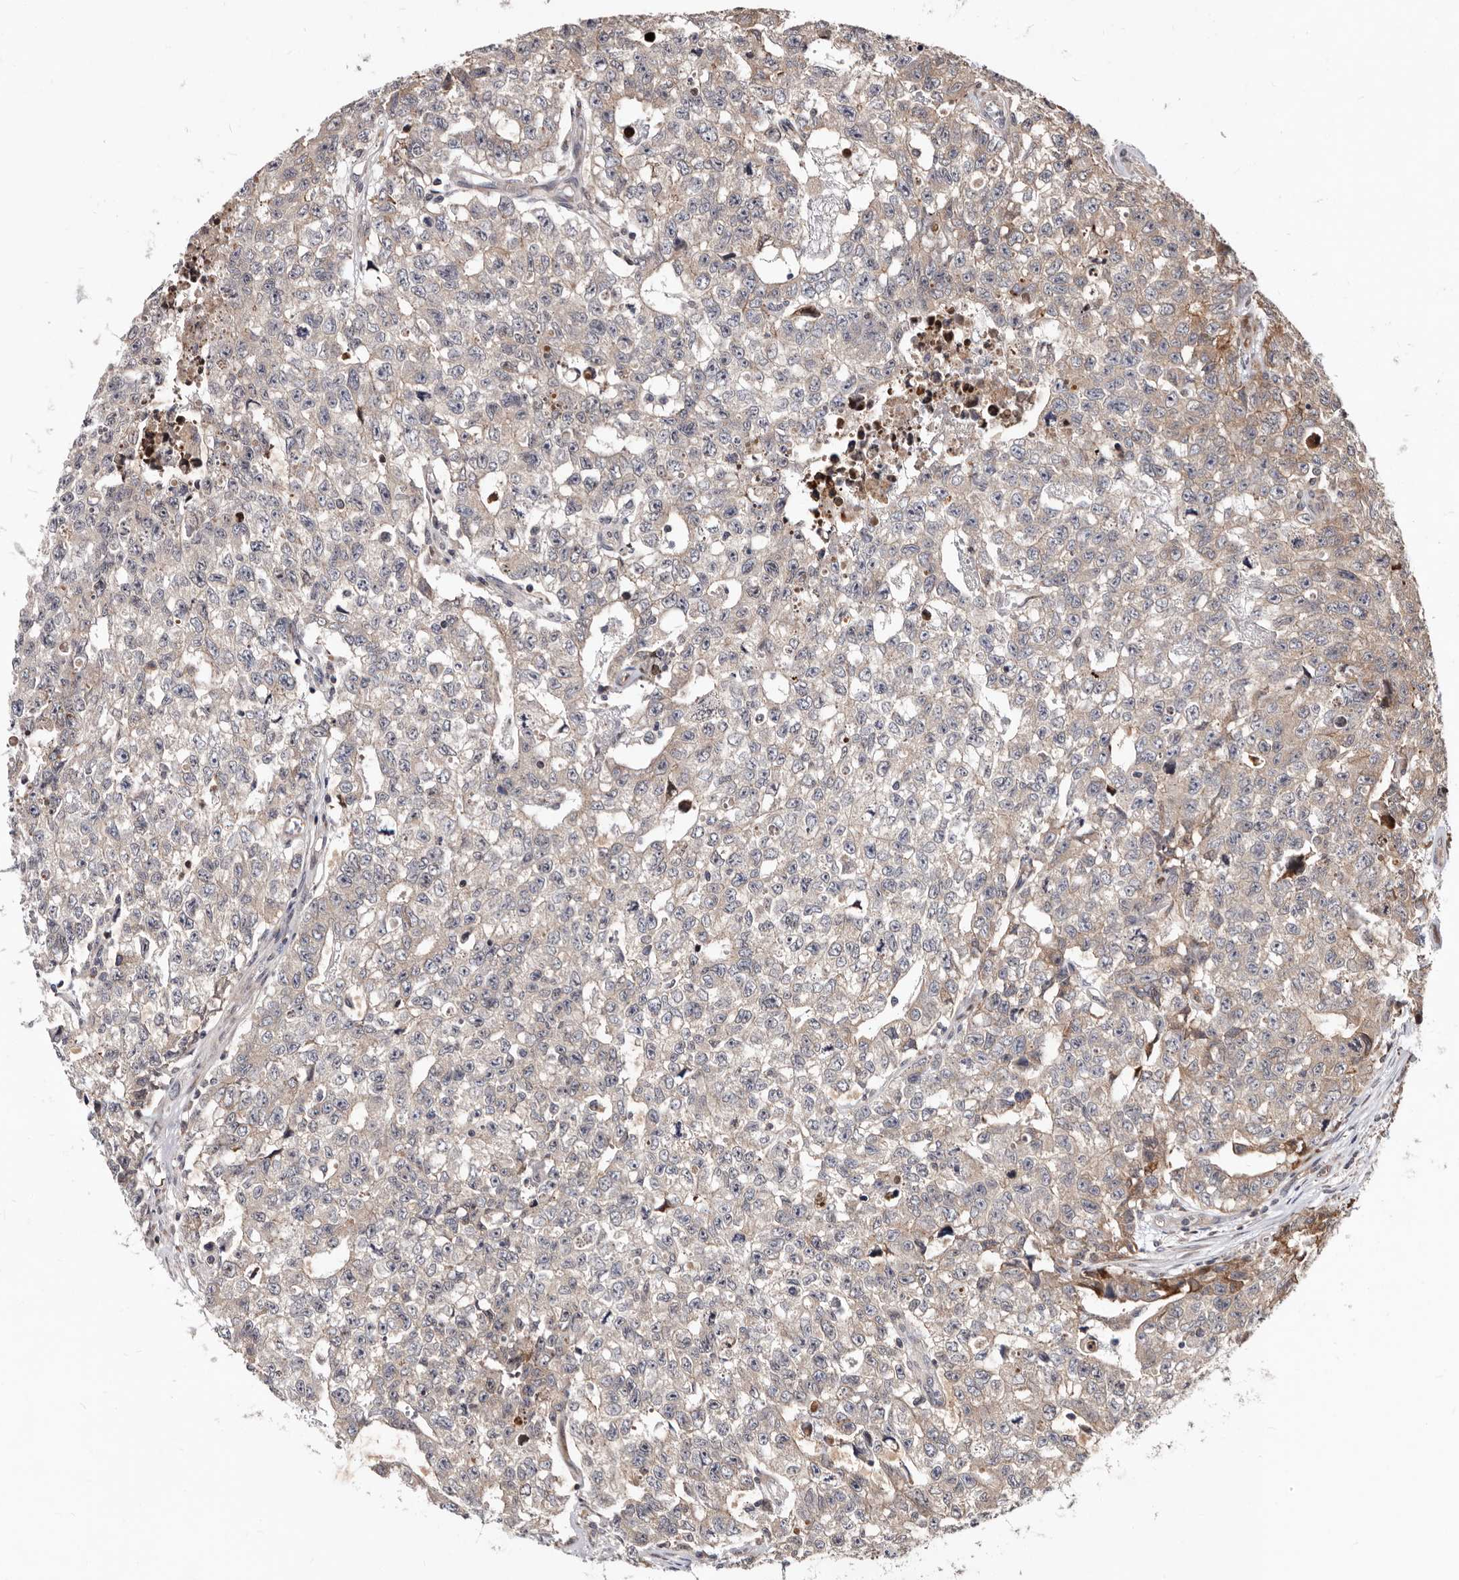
{"staining": {"intensity": "negative", "quantity": "none", "location": "none"}, "tissue": "testis cancer", "cell_type": "Tumor cells", "image_type": "cancer", "snomed": [{"axis": "morphology", "description": "Carcinoma, Embryonal, NOS"}, {"axis": "topography", "description": "Testis"}], "caption": "Tumor cells show no significant positivity in testis embryonal carcinoma.", "gene": "WEE2", "patient": {"sex": "male", "age": 28}}